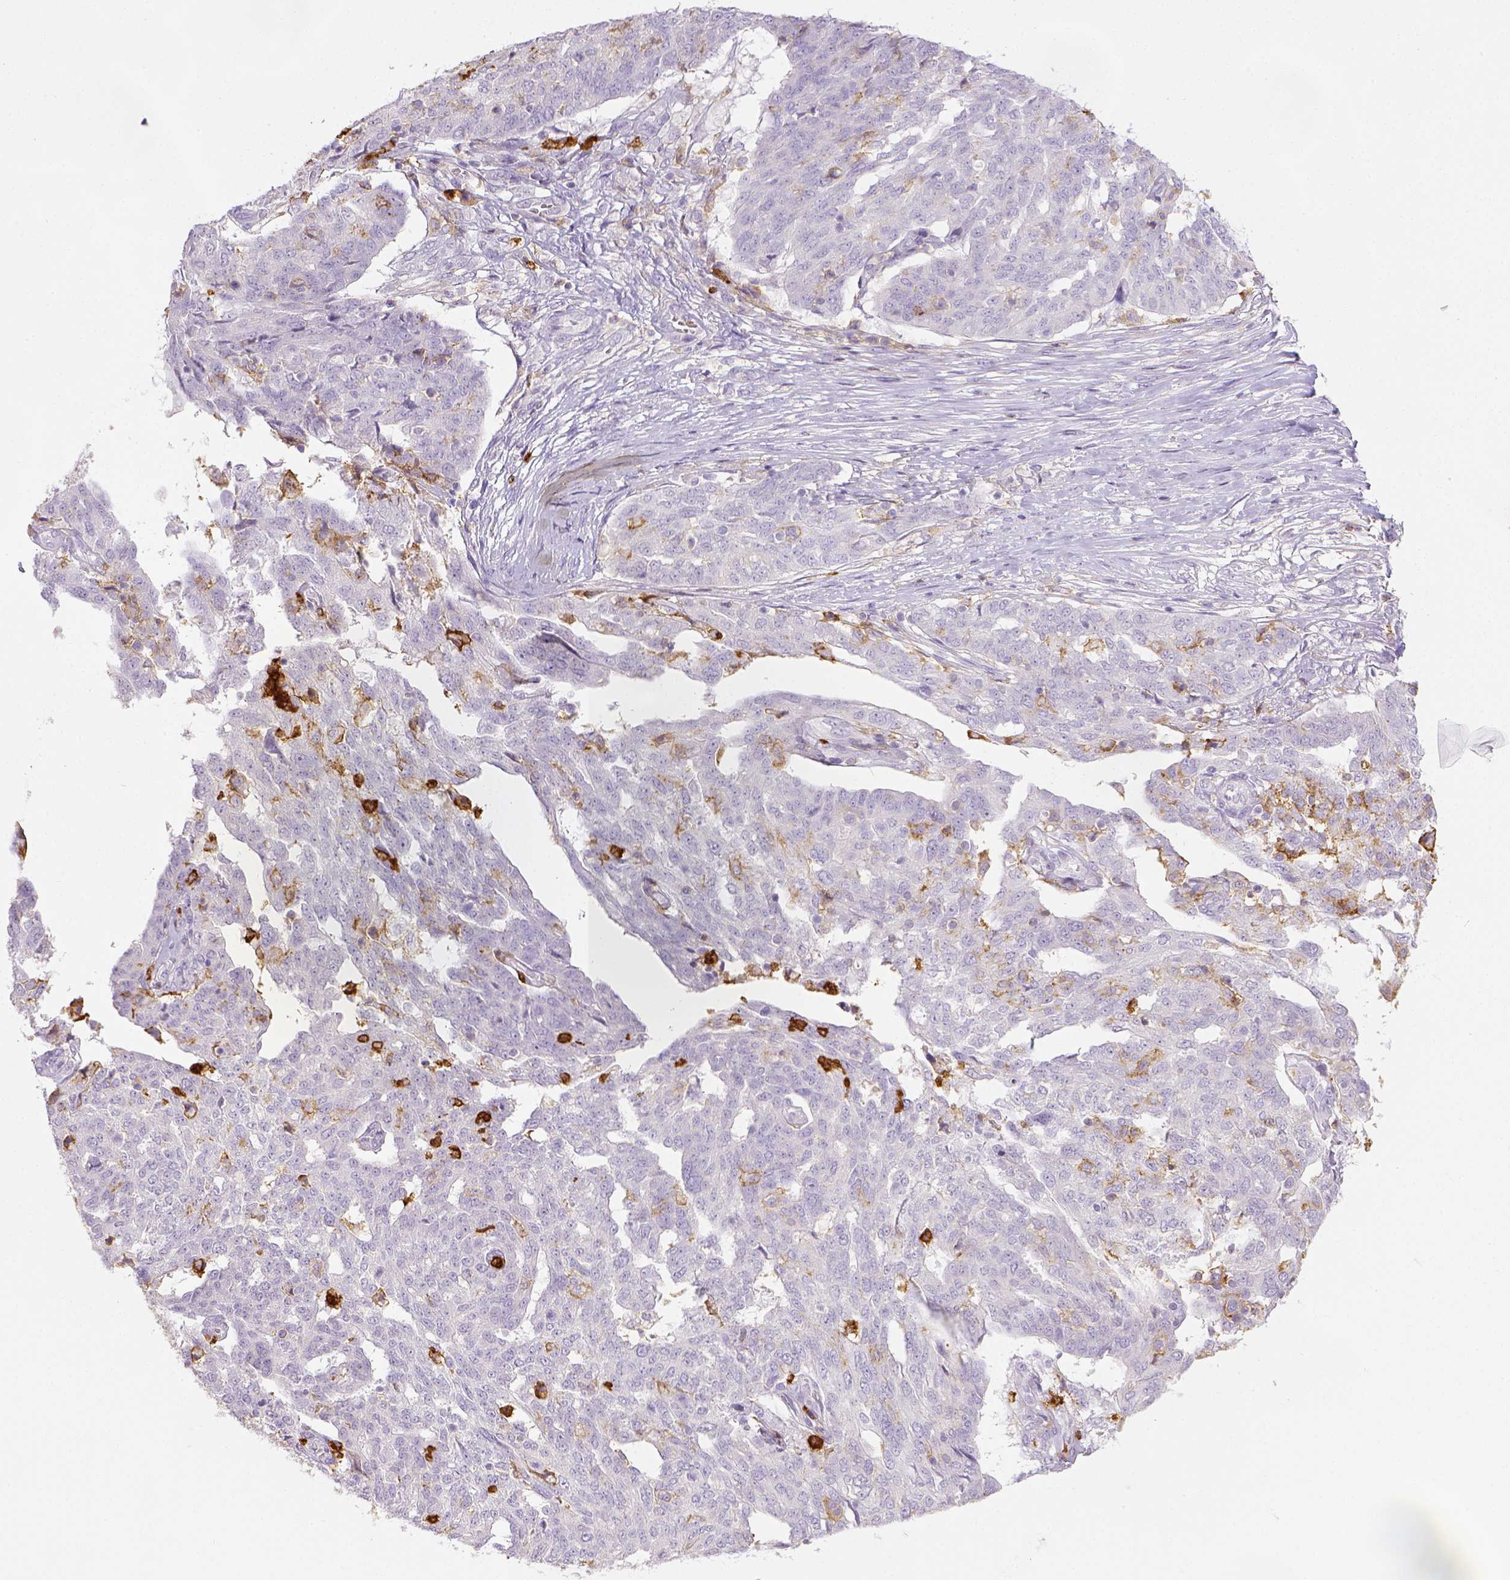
{"staining": {"intensity": "negative", "quantity": "none", "location": "none"}, "tissue": "ovarian cancer", "cell_type": "Tumor cells", "image_type": "cancer", "snomed": [{"axis": "morphology", "description": "Cystadenocarcinoma, serous, NOS"}, {"axis": "topography", "description": "Ovary"}], "caption": "IHC image of neoplastic tissue: human serous cystadenocarcinoma (ovarian) stained with DAB (3,3'-diaminobenzidine) reveals no significant protein staining in tumor cells. (DAB IHC visualized using brightfield microscopy, high magnification).", "gene": "ITGAM", "patient": {"sex": "female", "age": 67}}